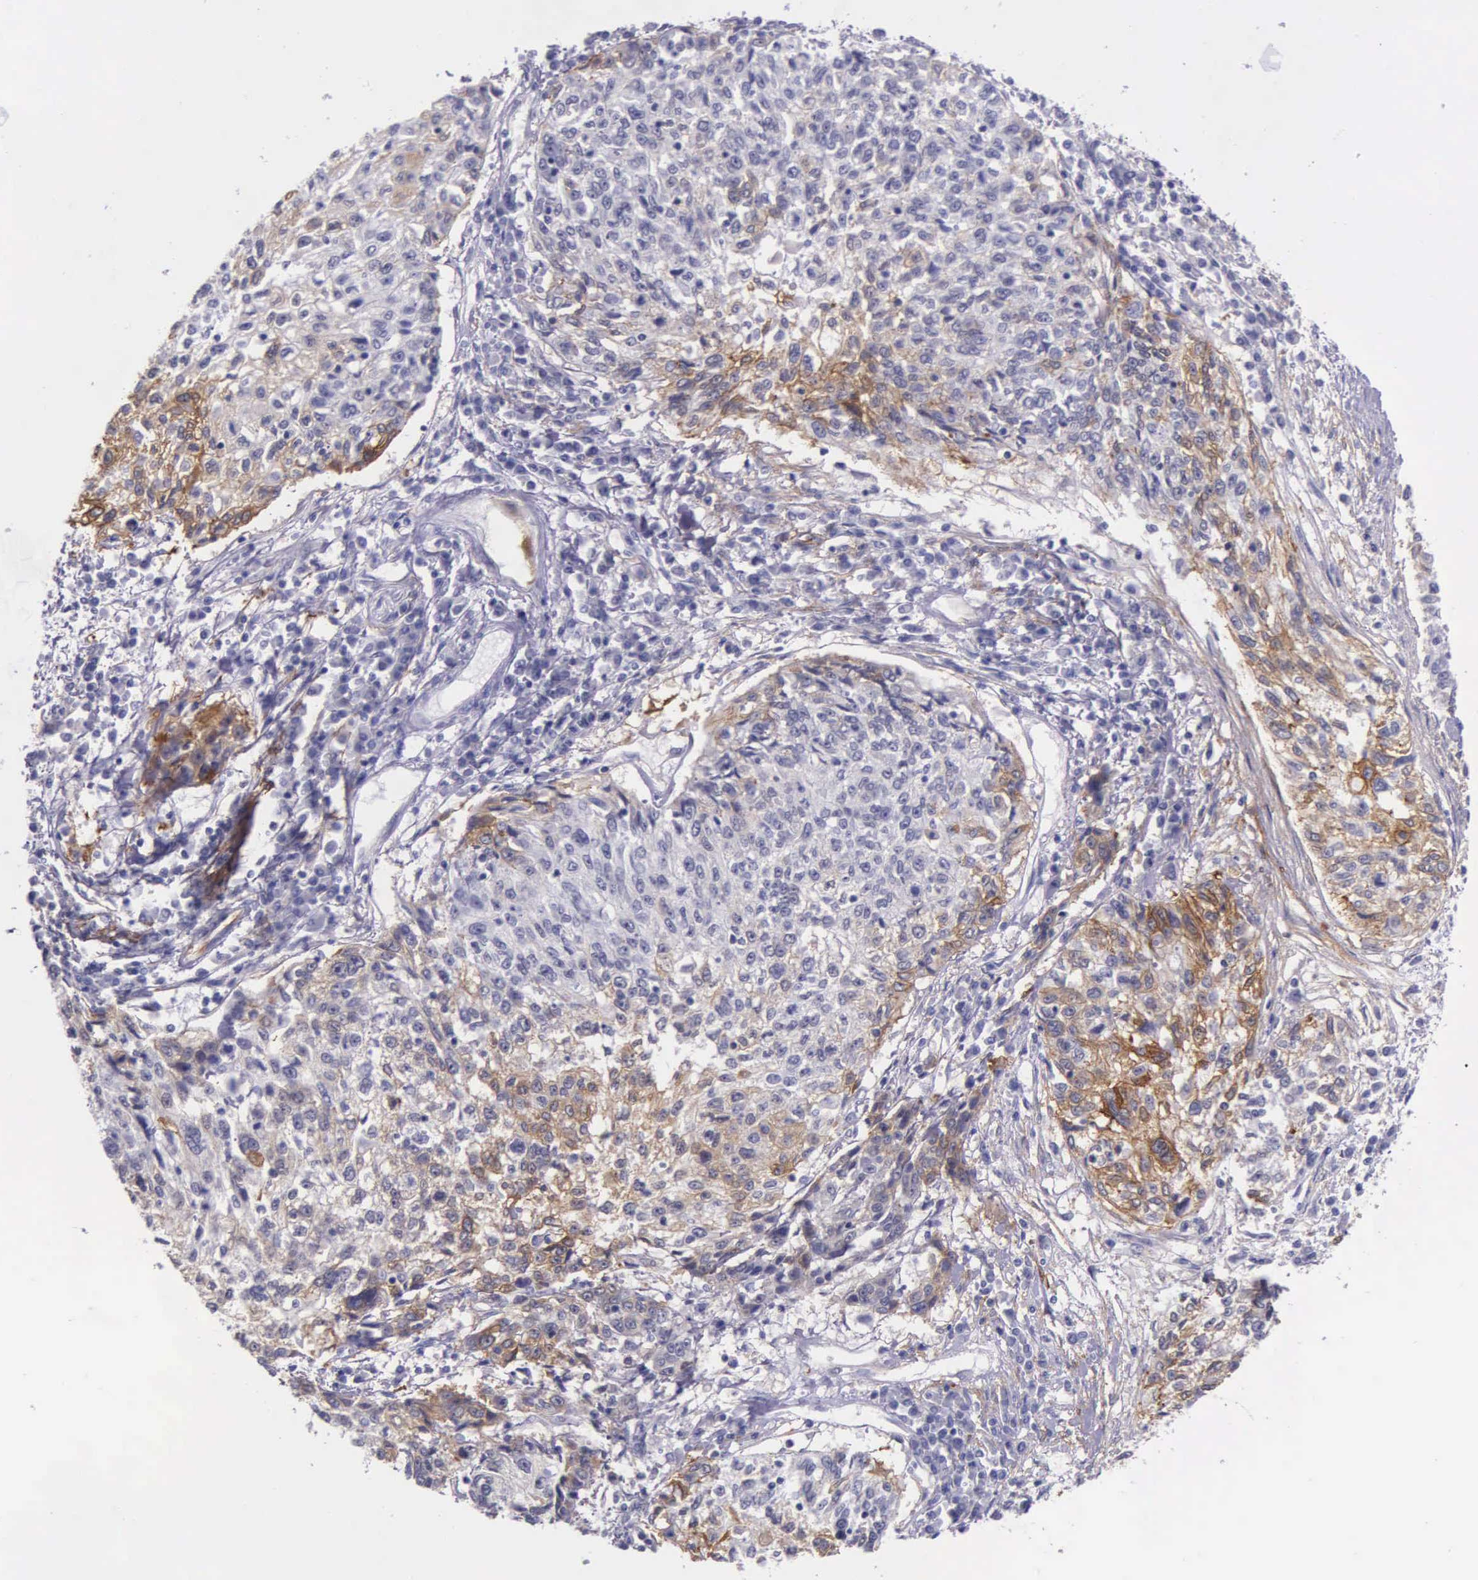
{"staining": {"intensity": "moderate", "quantity": "25%-75%", "location": "cytoplasmic/membranous"}, "tissue": "cervical cancer", "cell_type": "Tumor cells", "image_type": "cancer", "snomed": [{"axis": "morphology", "description": "Squamous cell carcinoma, NOS"}, {"axis": "topography", "description": "Cervix"}], "caption": "DAB immunohistochemical staining of cervical cancer displays moderate cytoplasmic/membranous protein staining in approximately 25%-75% of tumor cells. Immunohistochemistry stains the protein in brown and the nuclei are stained blue.", "gene": "AHNAK2", "patient": {"sex": "female", "age": 57}}